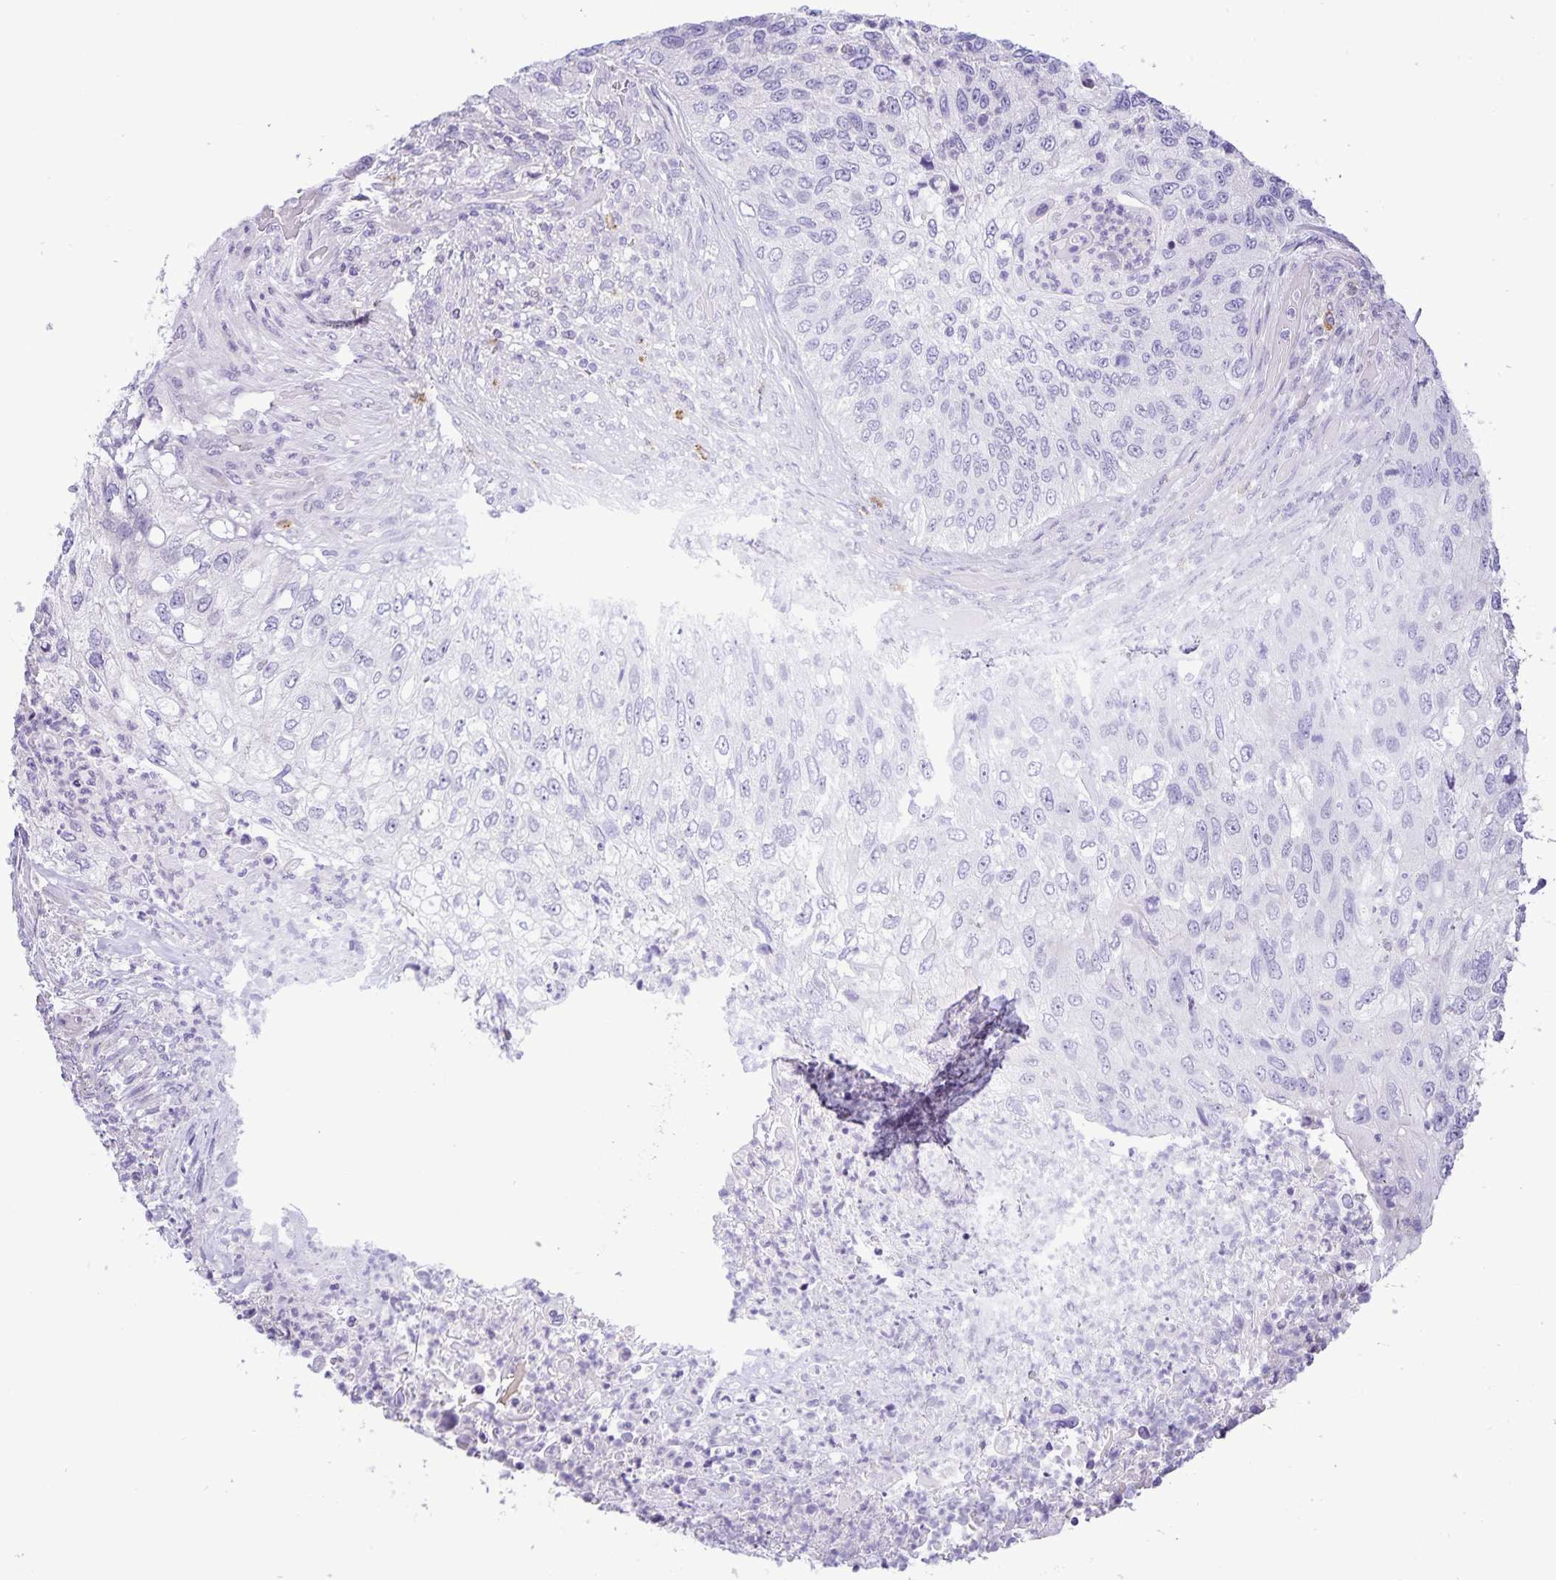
{"staining": {"intensity": "negative", "quantity": "none", "location": "none"}, "tissue": "urothelial cancer", "cell_type": "Tumor cells", "image_type": "cancer", "snomed": [{"axis": "morphology", "description": "Urothelial carcinoma, High grade"}, {"axis": "topography", "description": "Urinary bladder"}], "caption": "Tumor cells show no significant protein staining in urothelial cancer.", "gene": "IBTK", "patient": {"sex": "female", "age": 60}}